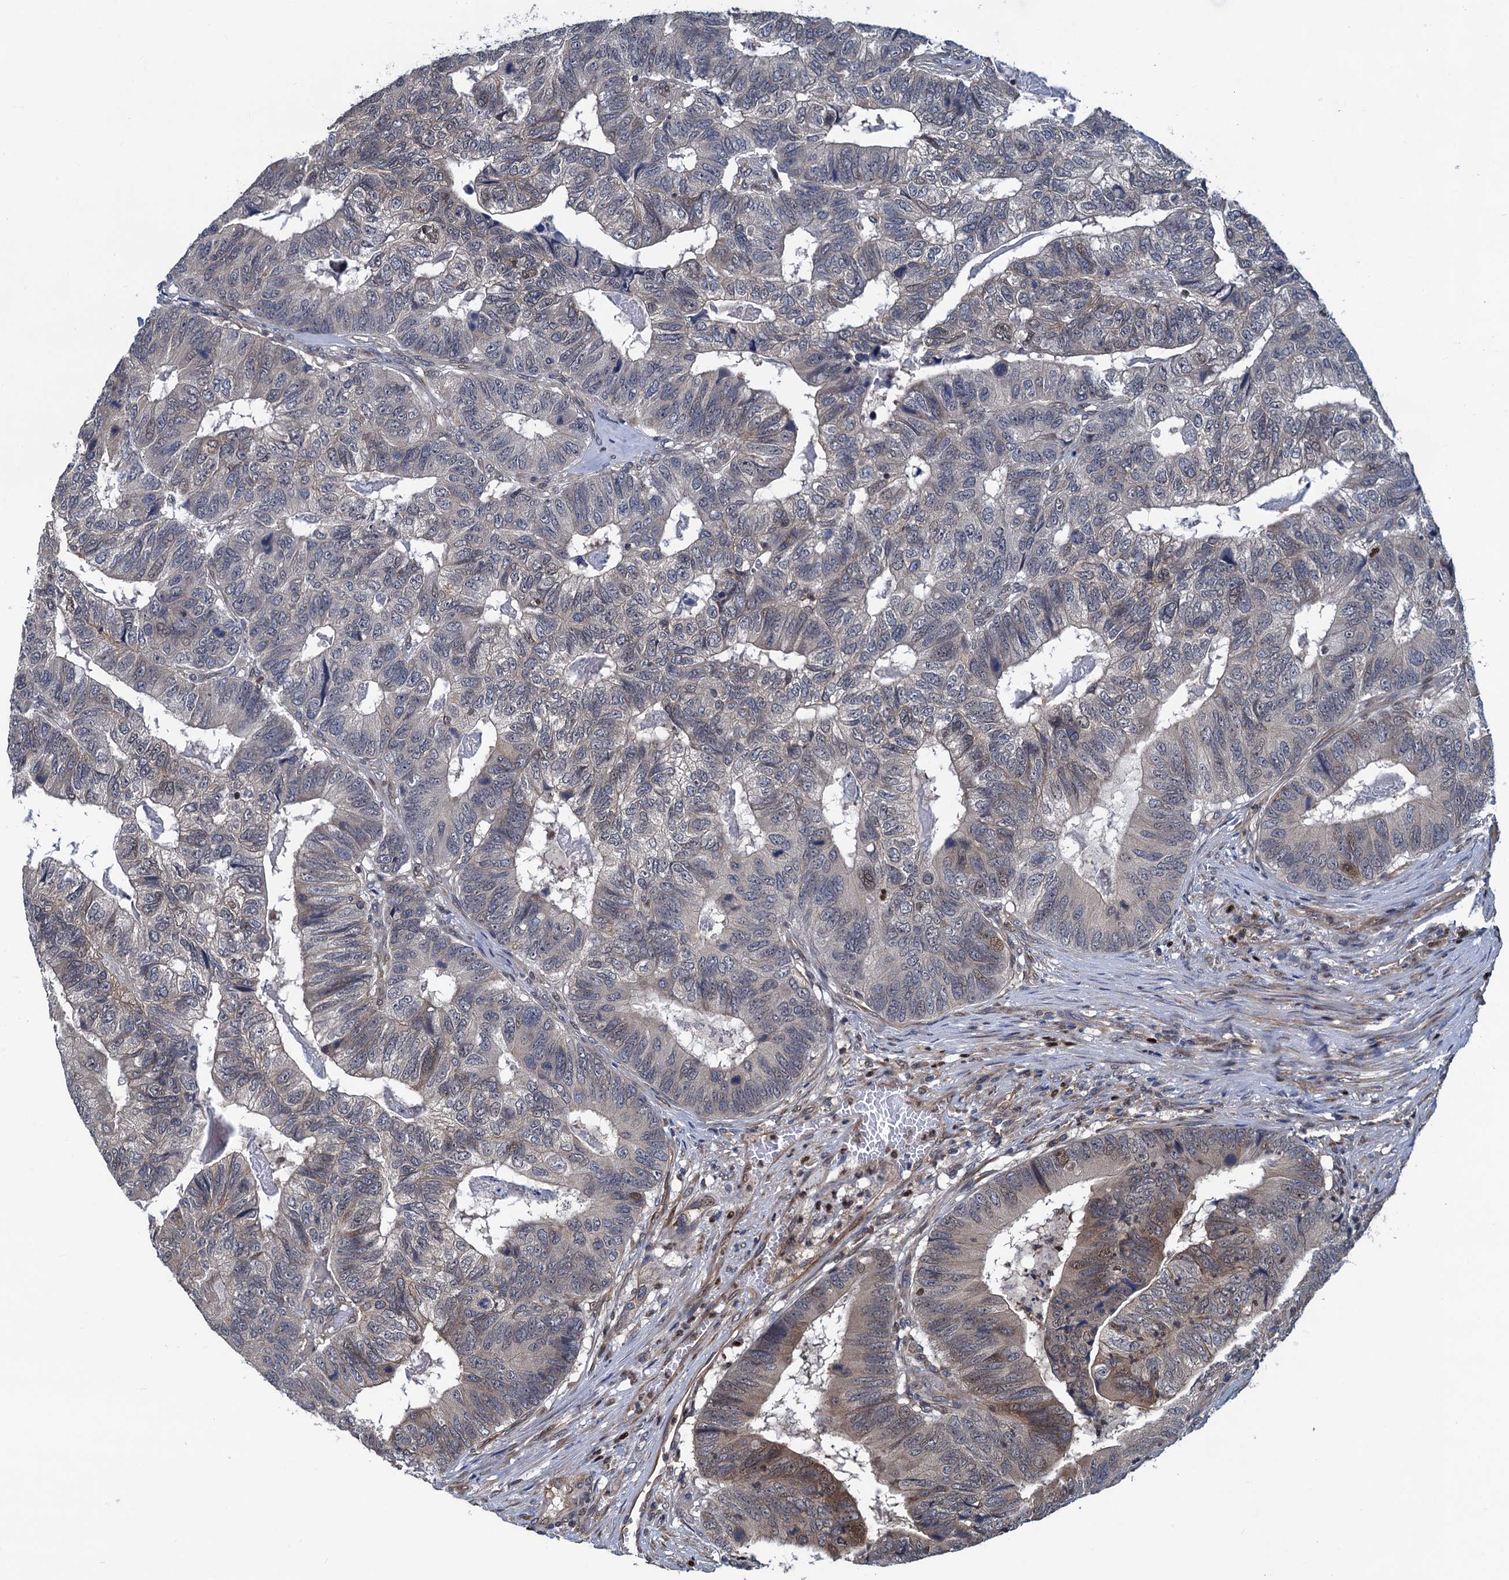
{"staining": {"intensity": "weak", "quantity": "<25%", "location": "cytoplasmic/membranous,nuclear"}, "tissue": "colorectal cancer", "cell_type": "Tumor cells", "image_type": "cancer", "snomed": [{"axis": "morphology", "description": "Adenocarcinoma, NOS"}, {"axis": "topography", "description": "Colon"}], "caption": "IHC image of neoplastic tissue: human colorectal cancer (adenocarcinoma) stained with DAB reveals no significant protein expression in tumor cells.", "gene": "RNF125", "patient": {"sex": "female", "age": 67}}